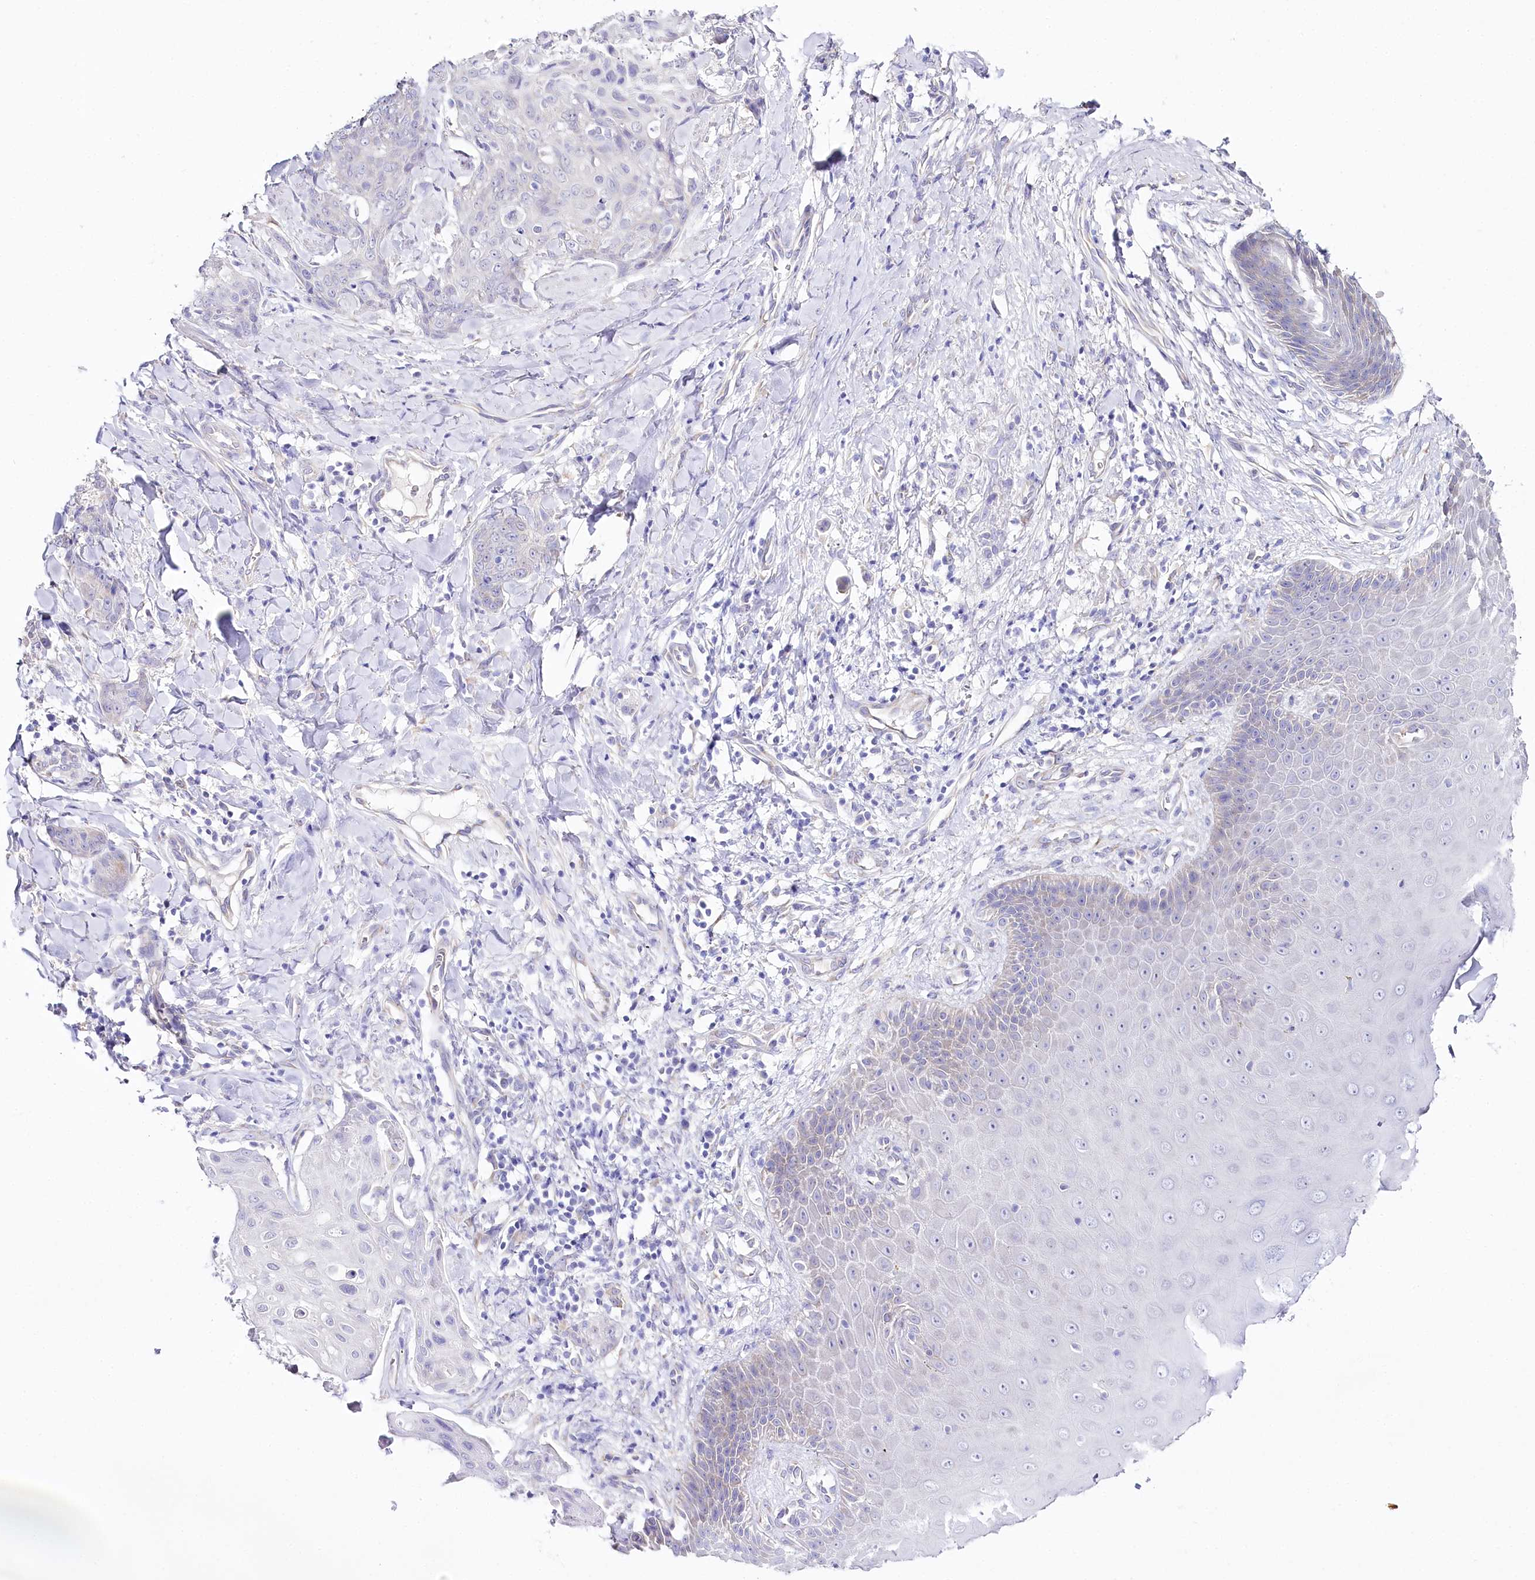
{"staining": {"intensity": "negative", "quantity": "none", "location": "none"}, "tissue": "skin cancer", "cell_type": "Tumor cells", "image_type": "cancer", "snomed": [{"axis": "morphology", "description": "Squamous cell carcinoma, NOS"}, {"axis": "topography", "description": "Skin"}, {"axis": "topography", "description": "Vulva"}], "caption": "The histopathology image displays no staining of tumor cells in squamous cell carcinoma (skin).", "gene": "CSN3", "patient": {"sex": "female", "age": 85}}